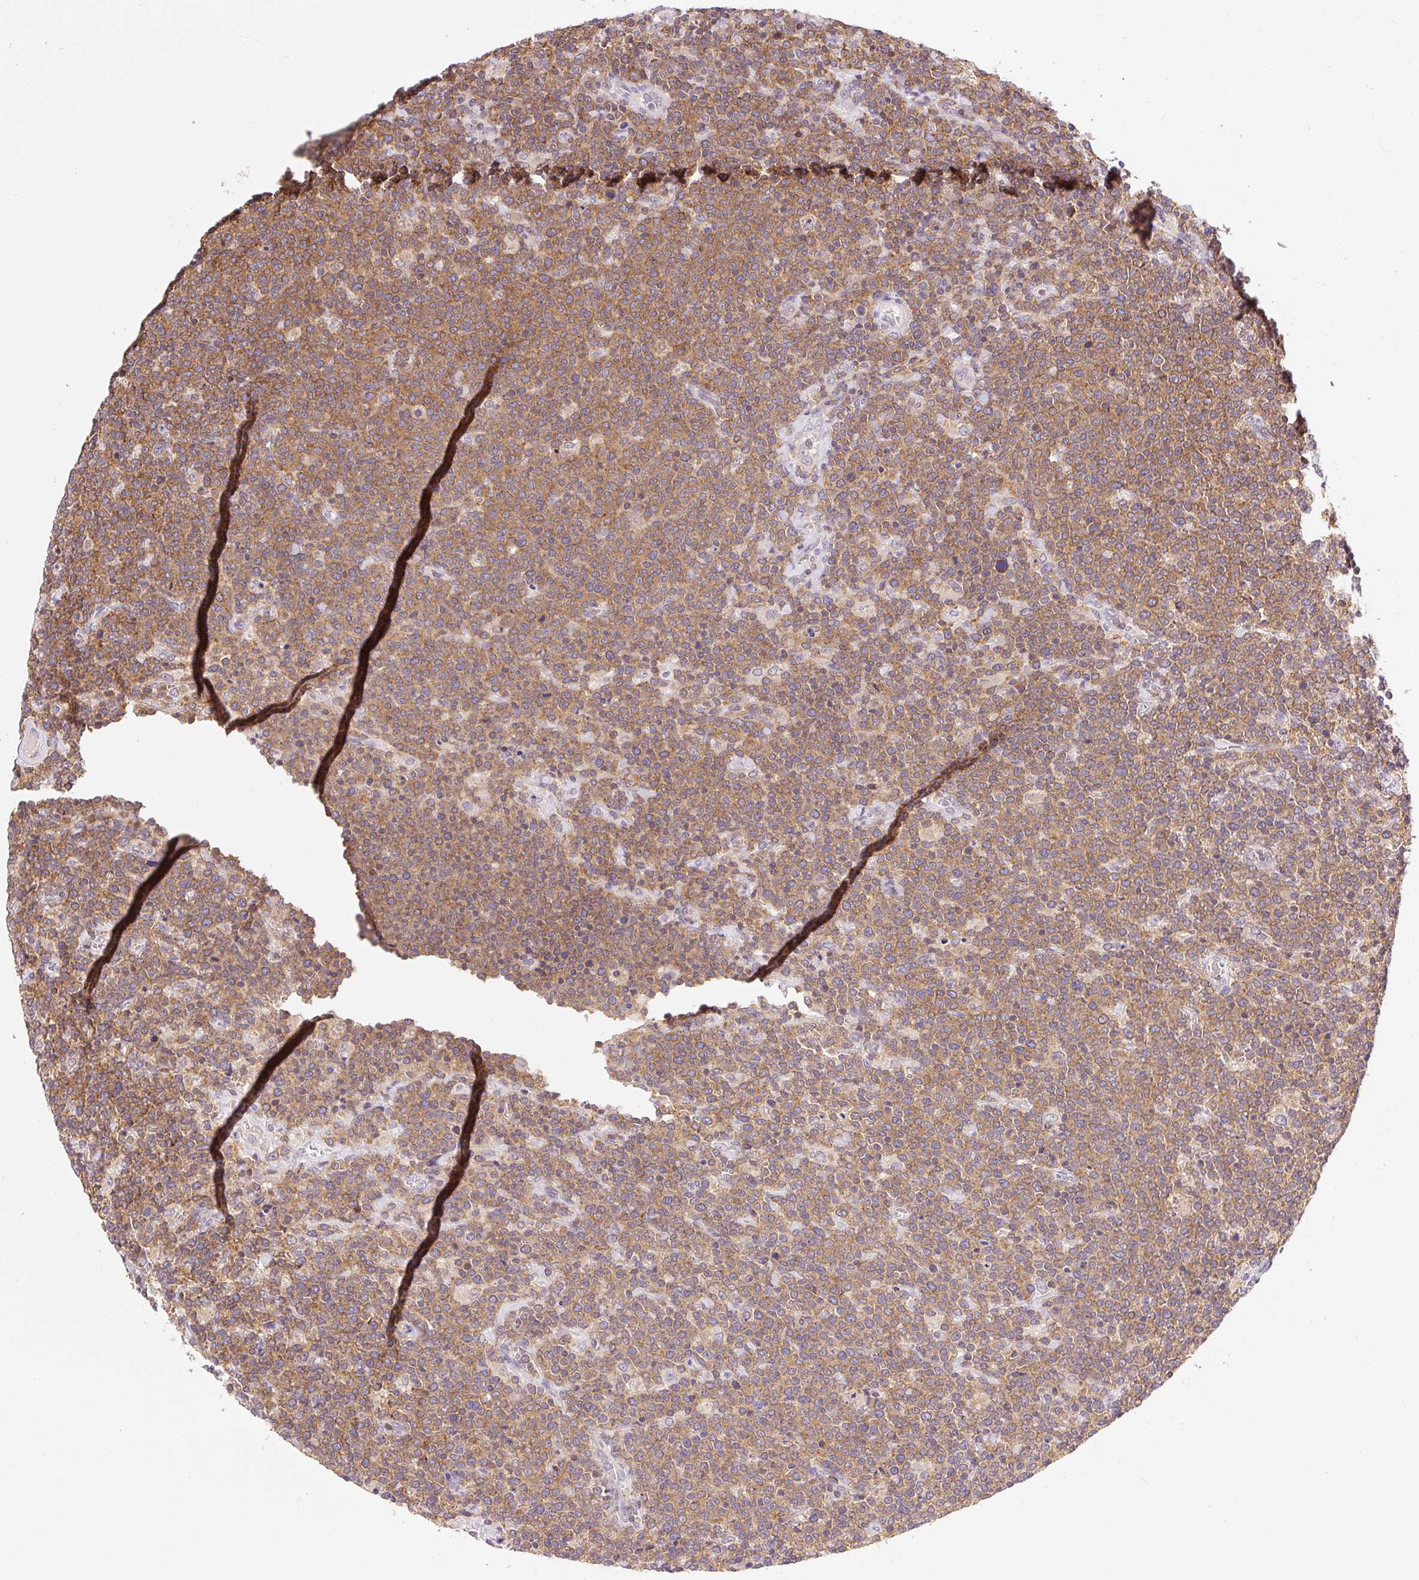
{"staining": {"intensity": "moderate", "quantity": ">75%", "location": "cytoplasmic/membranous"}, "tissue": "lymphoma", "cell_type": "Tumor cells", "image_type": "cancer", "snomed": [{"axis": "morphology", "description": "Malignant lymphoma, non-Hodgkin's type, High grade"}, {"axis": "topography", "description": "Lymph node"}], "caption": "About >75% of tumor cells in human lymphoma reveal moderate cytoplasmic/membranous protein positivity as visualized by brown immunohistochemical staining.", "gene": "CARD11", "patient": {"sex": "male", "age": 61}}